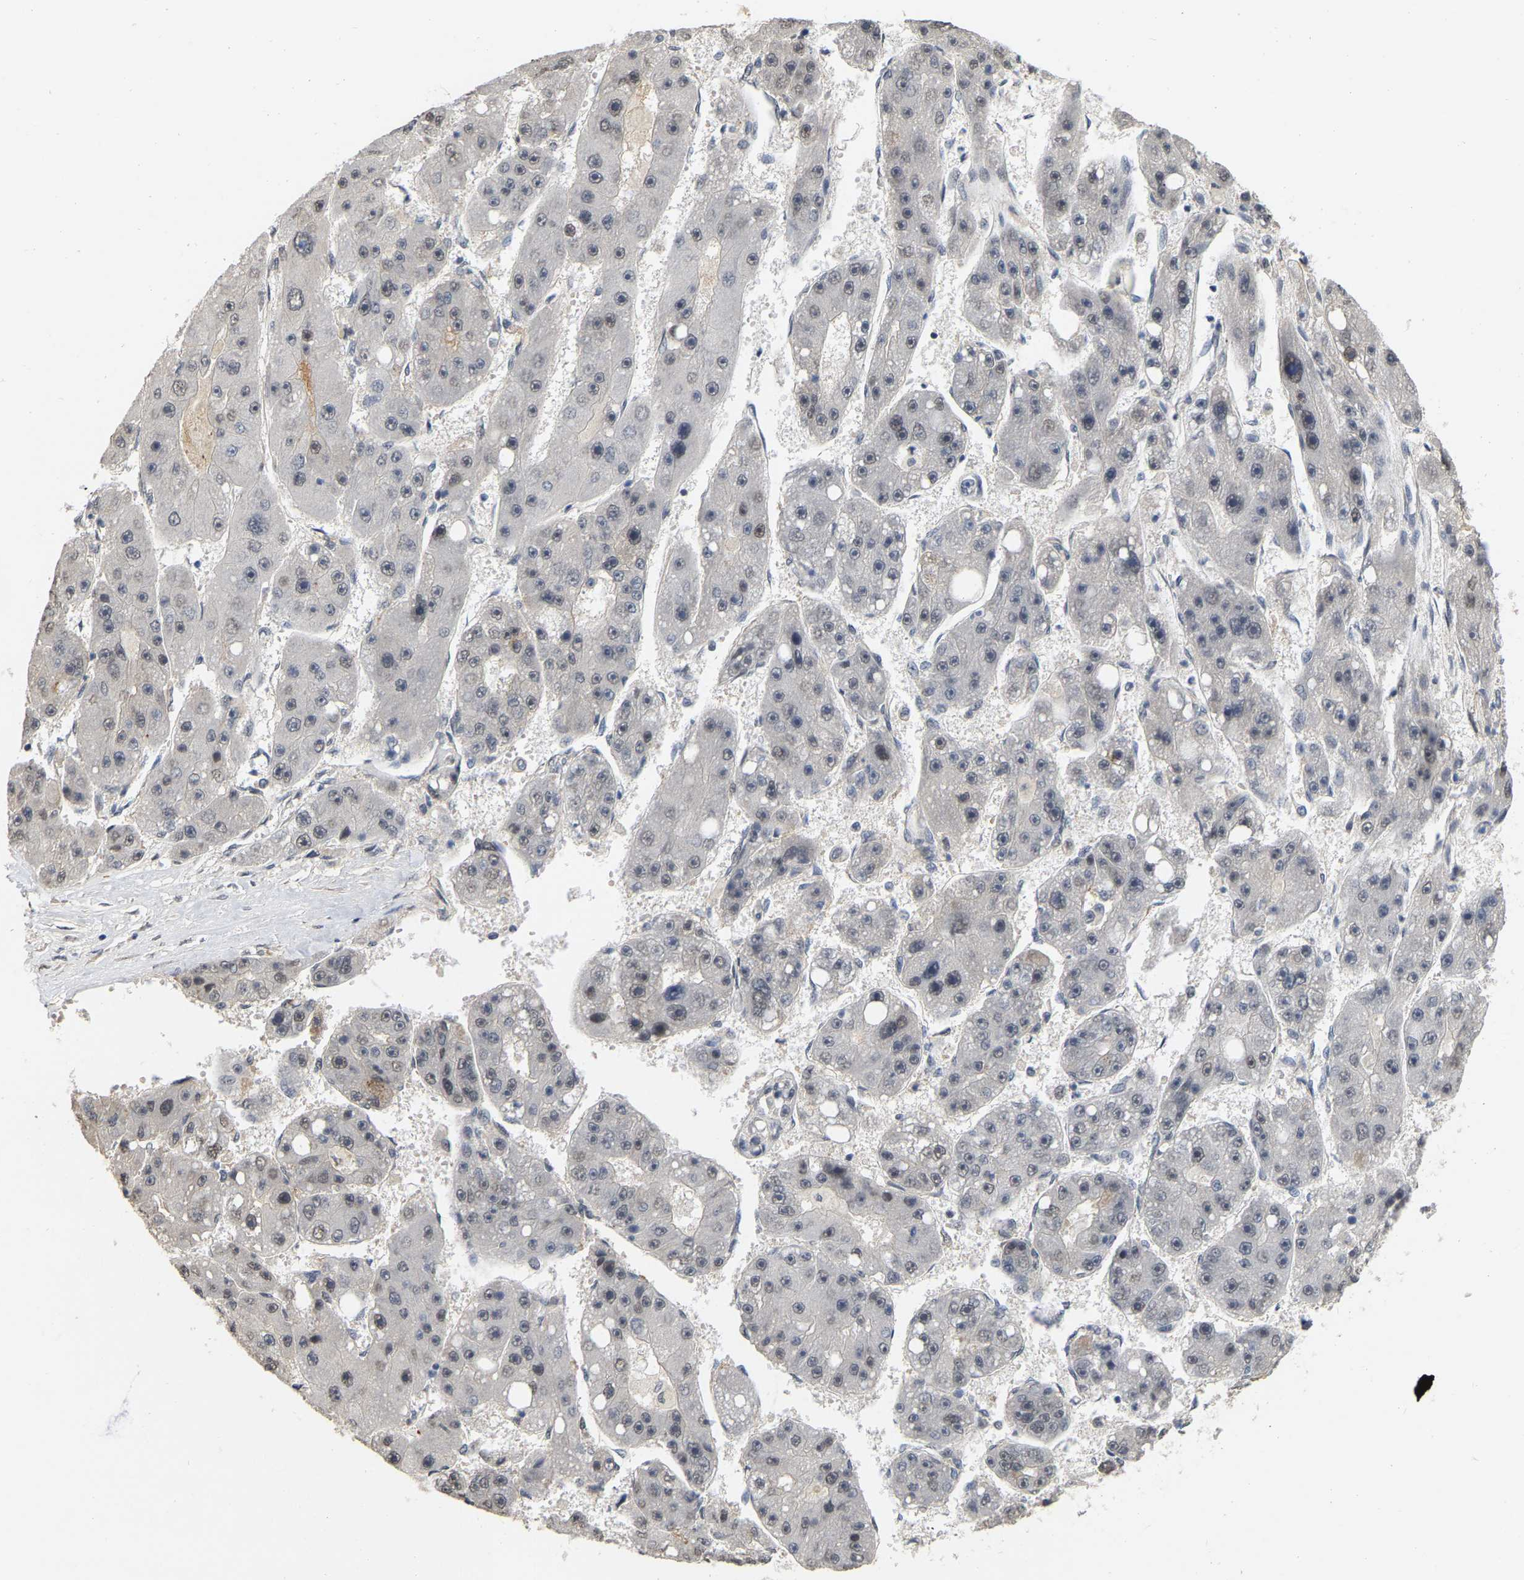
{"staining": {"intensity": "weak", "quantity": "<25%", "location": "nuclear"}, "tissue": "liver cancer", "cell_type": "Tumor cells", "image_type": "cancer", "snomed": [{"axis": "morphology", "description": "Carcinoma, Hepatocellular, NOS"}, {"axis": "topography", "description": "Liver"}], "caption": "IHC histopathology image of human liver cancer (hepatocellular carcinoma) stained for a protein (brown), which shows no expression in tumor cells.", "gene": "RUVBL1", "patient": {"sex": "female", "age": 61}}